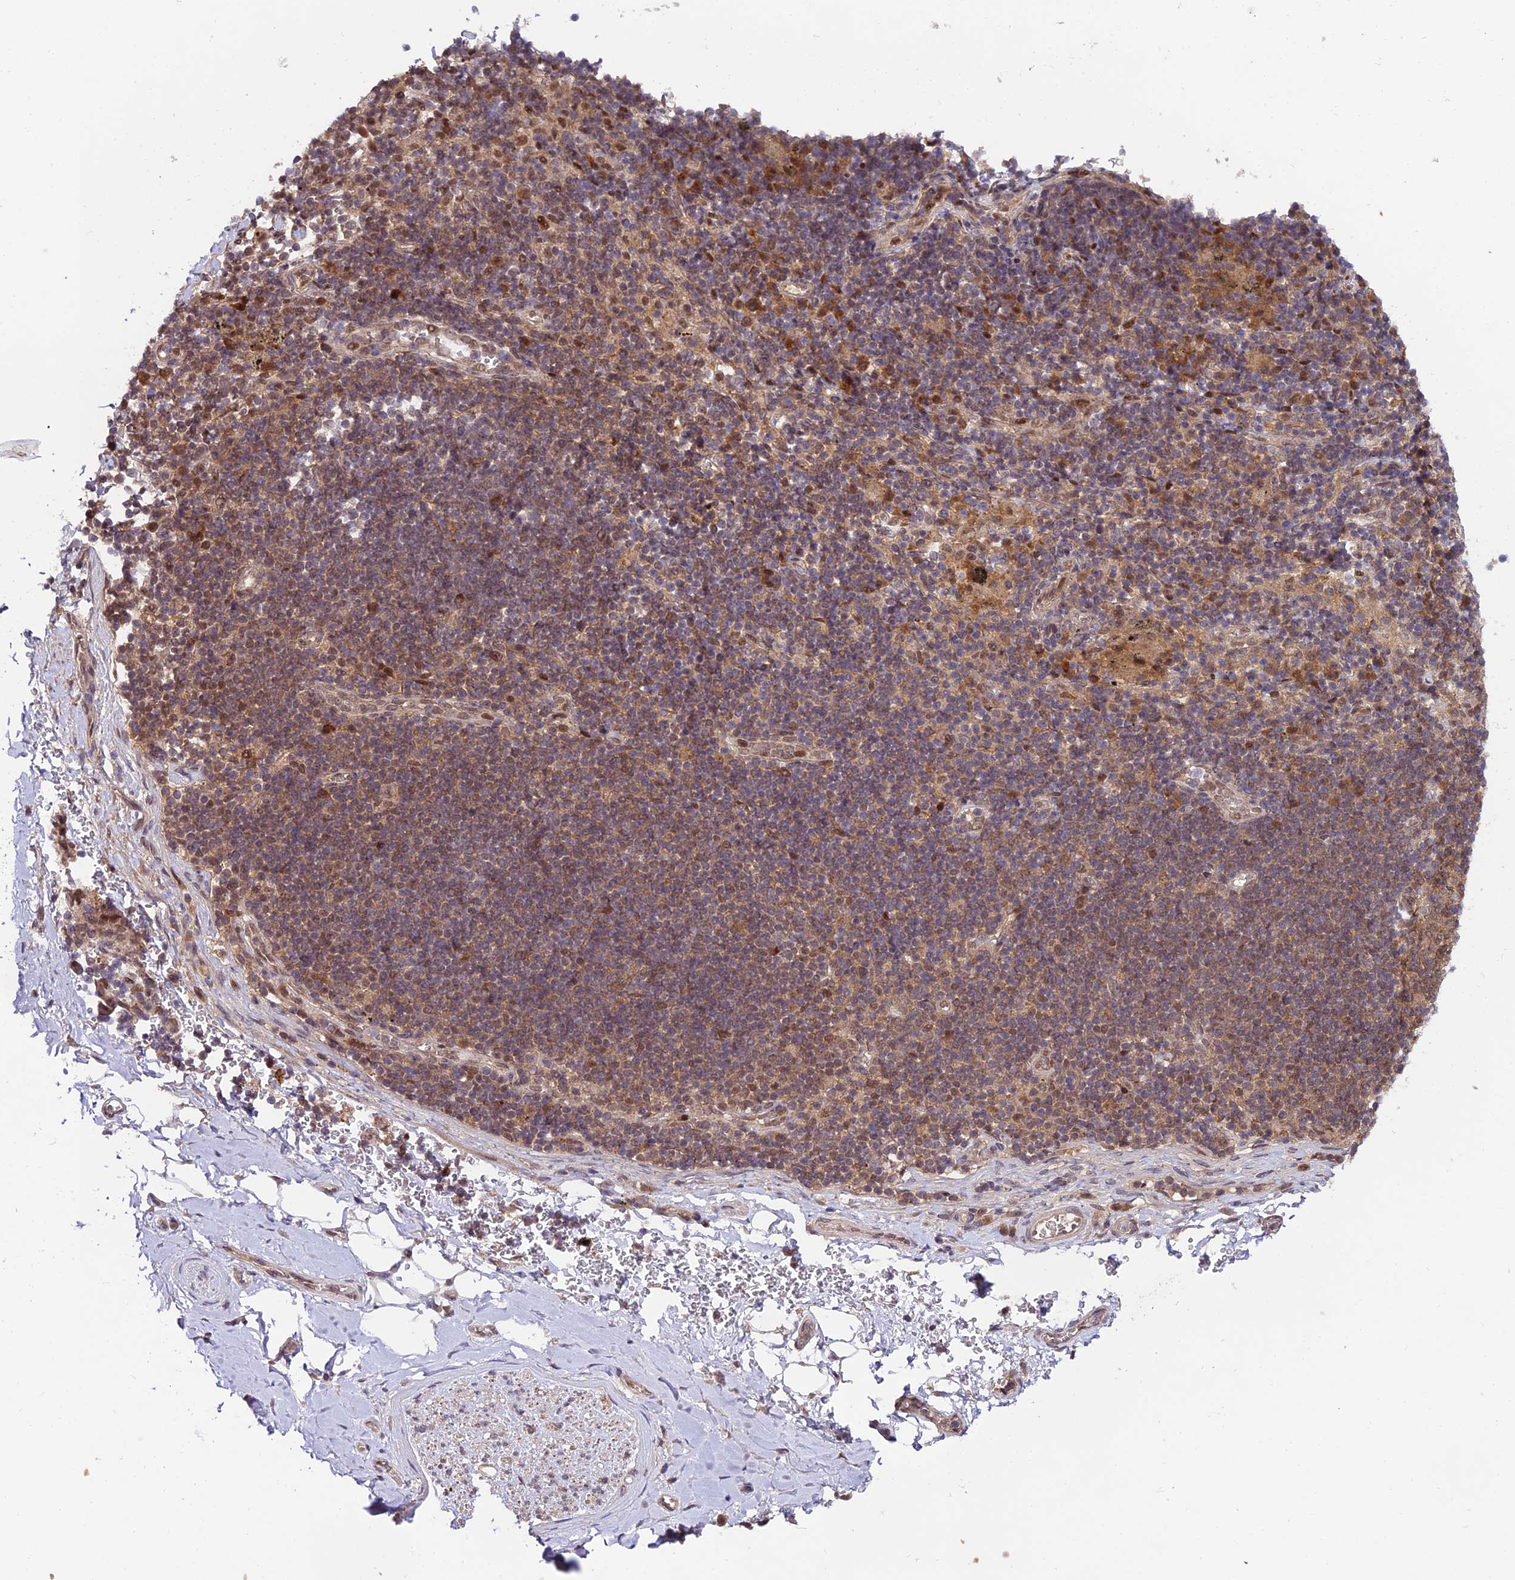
{"staining": {"intensity": "negative", "quantity": "none", "location": "none"}, "tissue": "adipose tissue", "cell_type": "Adipocytes", "image_type": "normal", "snomed": [{"axis": "morphology", "description": "Normal tissue, NOS"}, {"axis": "topography", "description": "Lymph node"}, {"axis": "topography", "description": "Cartilage tissue"}, {"axis": "topography", "description": "Bronchus"}], "caption": "Immunohistochemistry (IHC) histopathology image of unremarkable adipose tissue: adipose tissue stained with DAB (3,3'-diaminobenzidine) reveals no significant protein staining in adipocytes.", "gene": "TRIM40", "patient": {"sex": "male", "age": 63}}